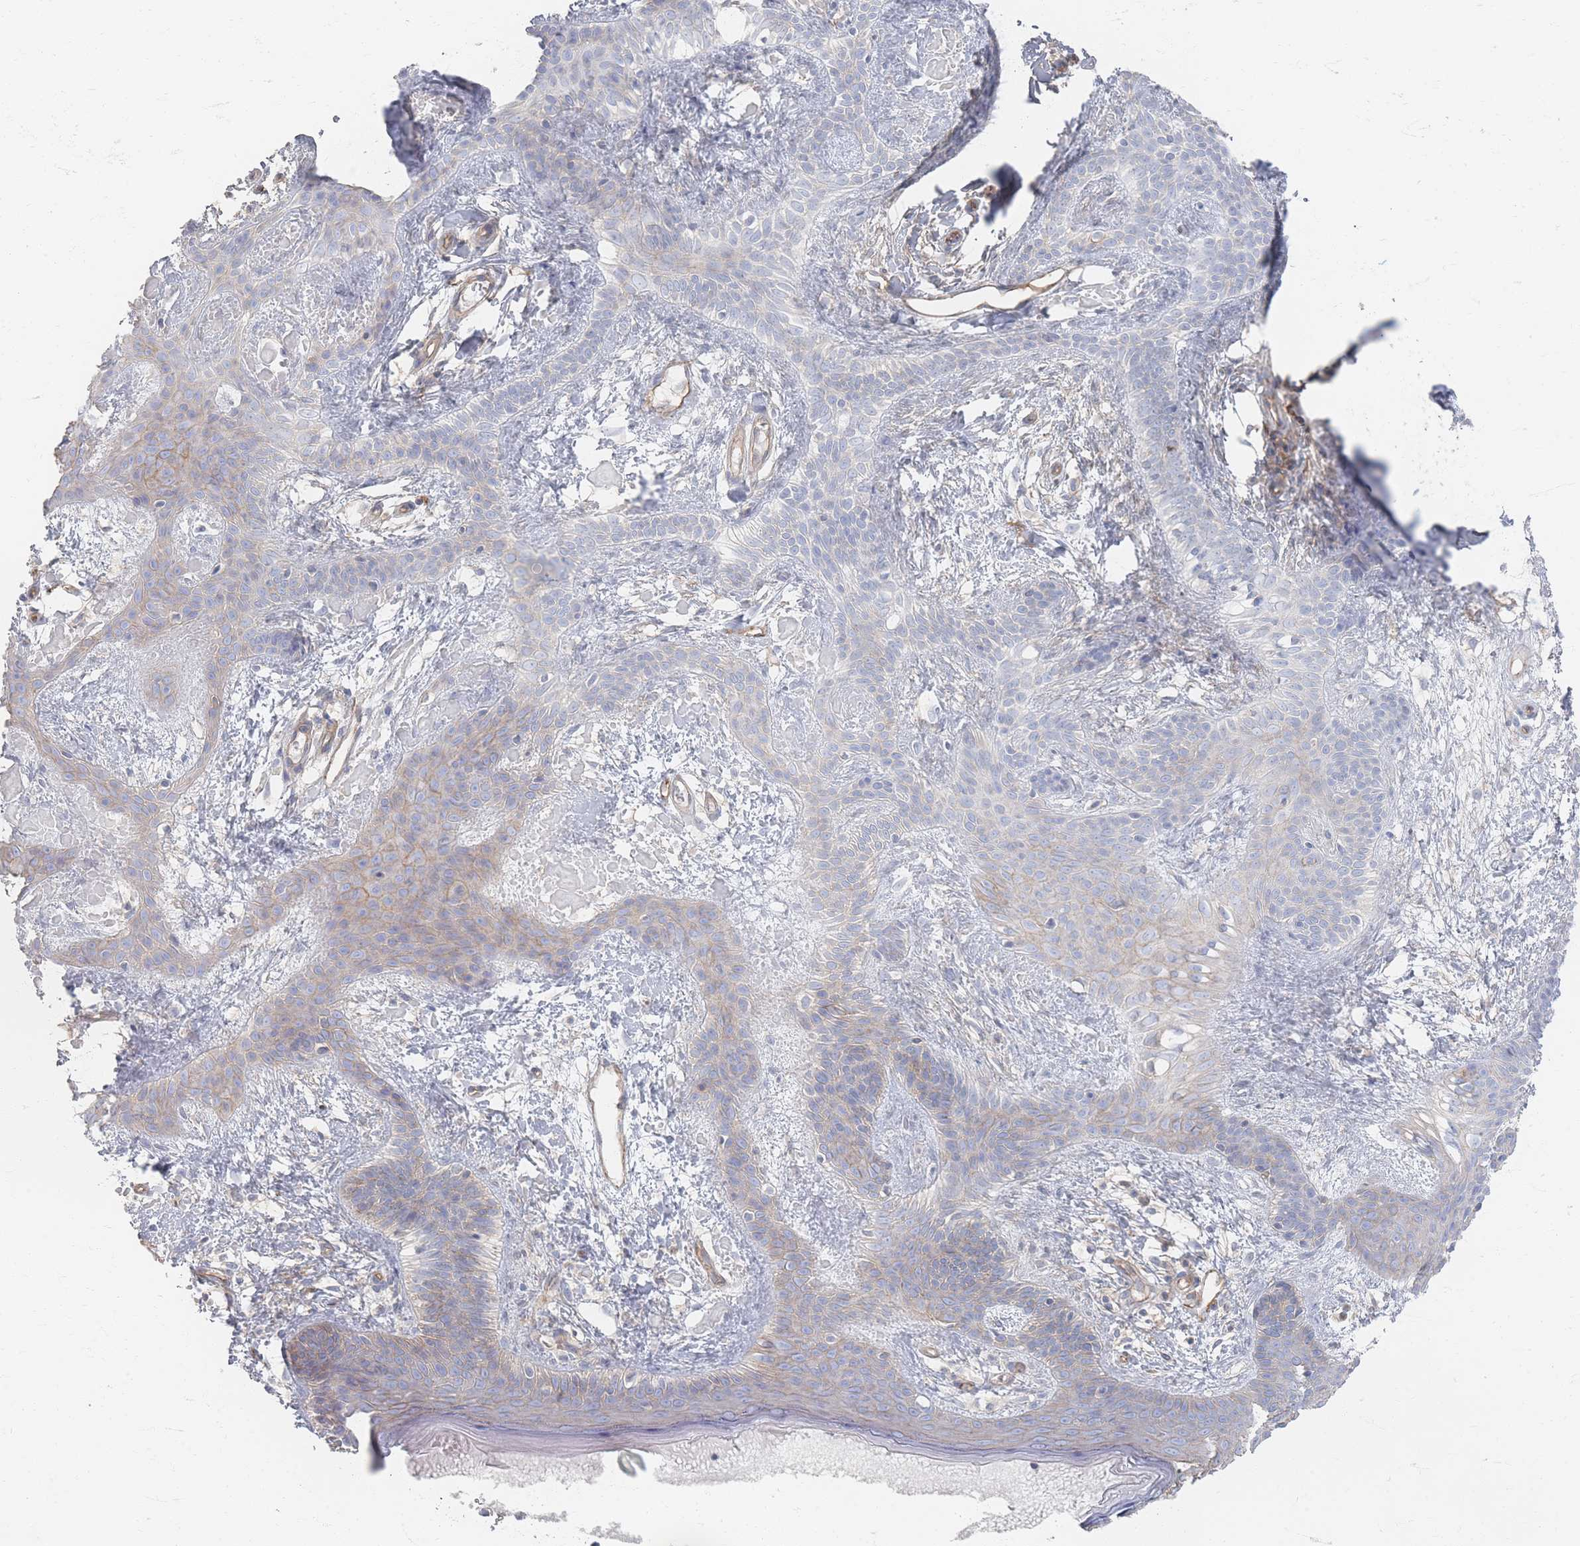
{"staining": {"intensity": "weak", "quantity": "<25%", "location": "cytoplasmic/membranous"}, "tissue": "skin cancer", "cell_type": "Tumor cells", "image_type": "cancer", "snomed": [{"axis": "morphology", "description": "Basal cell carcinoma"}, {"axis": "topography", "description": "Skin"}], "caption": "Image shows no protein expression in tumor cells of skin basal cell carcinoma tissue. Nuclei are stained in blue.", "gene": "GNB1", "patient": {"sex": "male", "age": 78}}